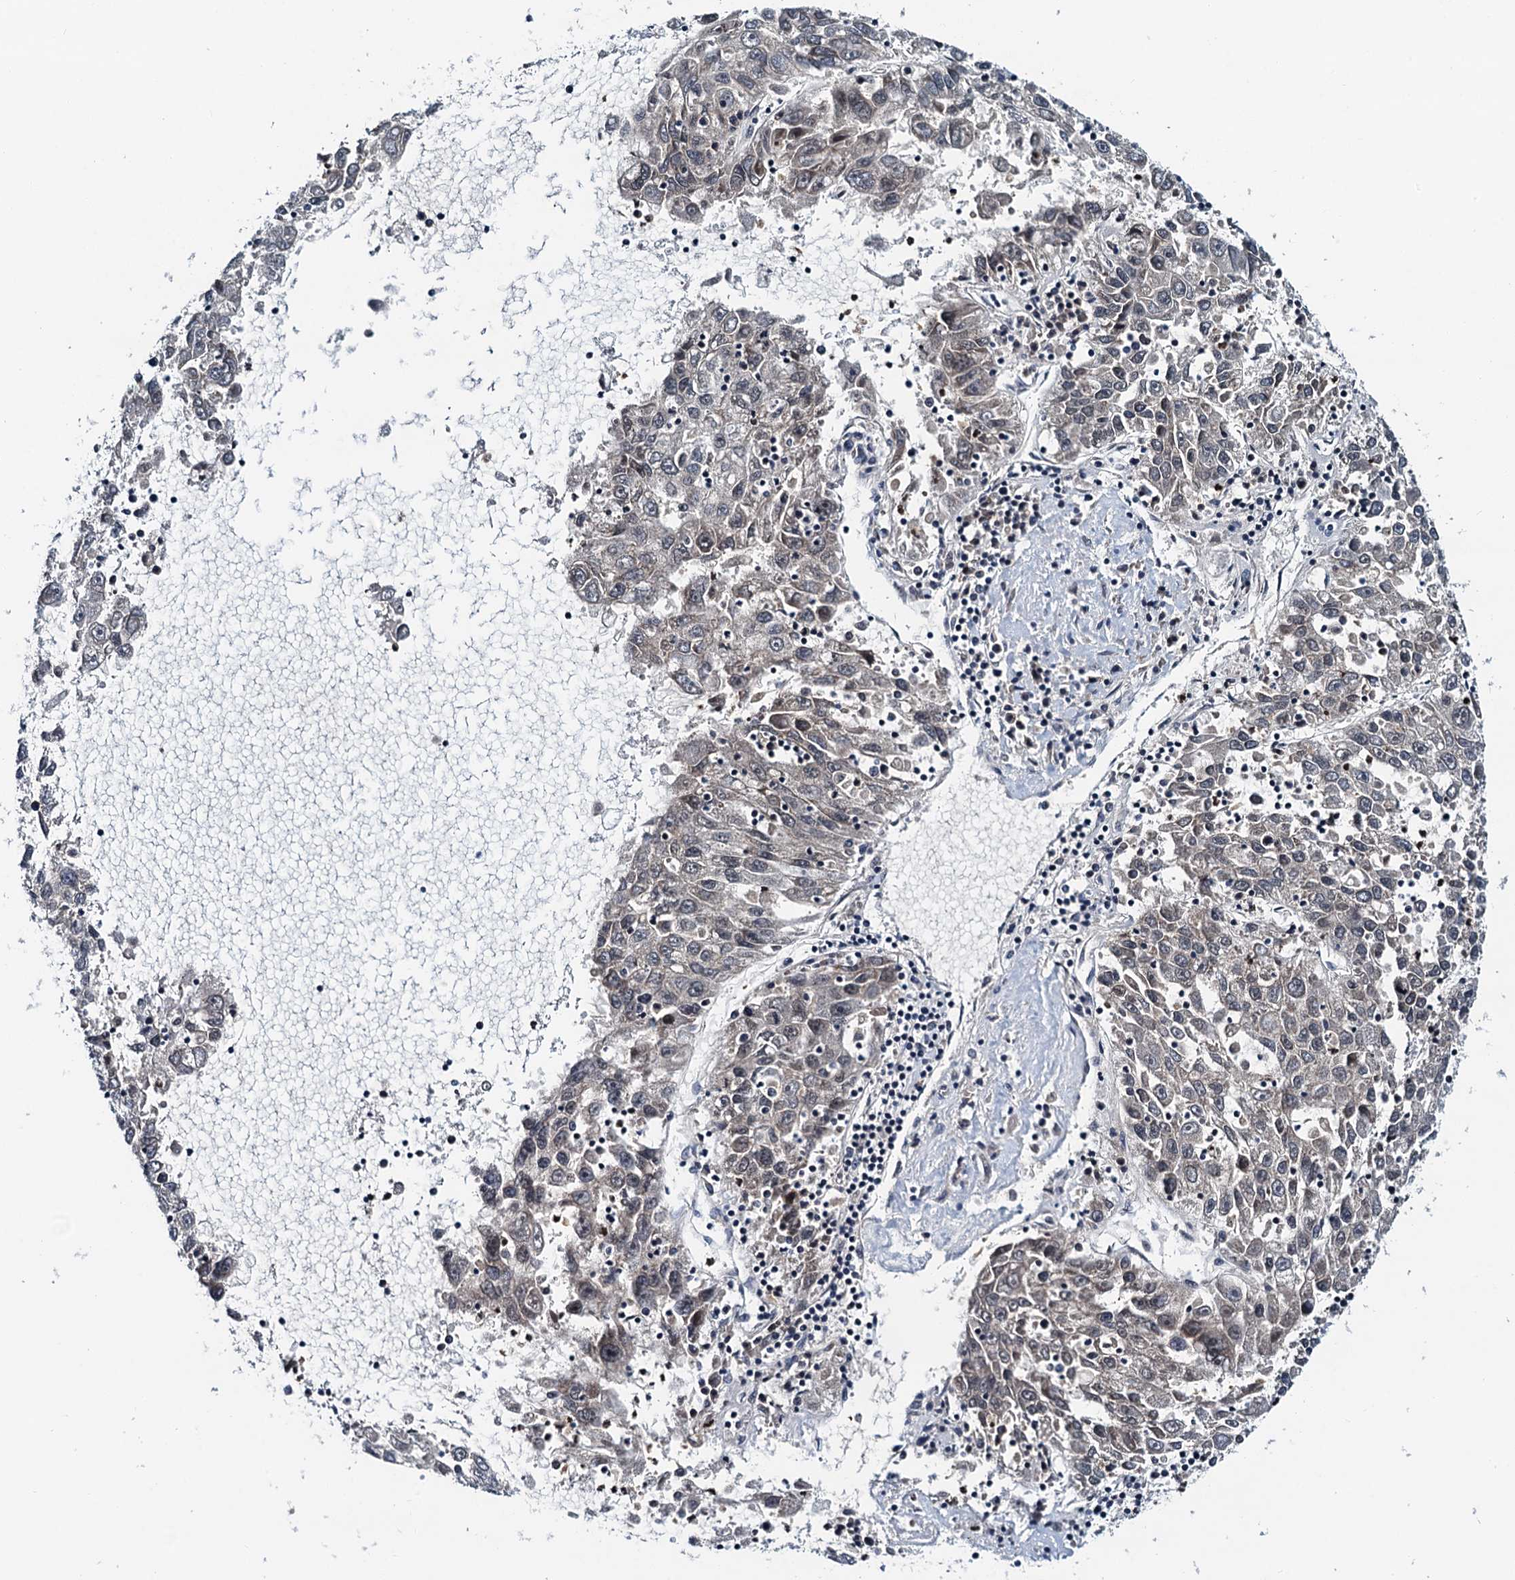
{"staining": {"intensity": "weak", "quantity": "<25%", "location": "nuclear"}, "tissue": "liver cancer", "cell_type": "Tumor cells", "image_type": "cancer", "snomed": [{"axis": "morphology", "description": "Carcinoma, Hepatocellular, NOS"}, {"axis": "topography", "description": "Liver"}], "caption": "A photomicrograph of human liver cancer is negative for staining in tumor cells.", "gene": "SNRPD1", "patient": {"sex": "male", "age": 49}}